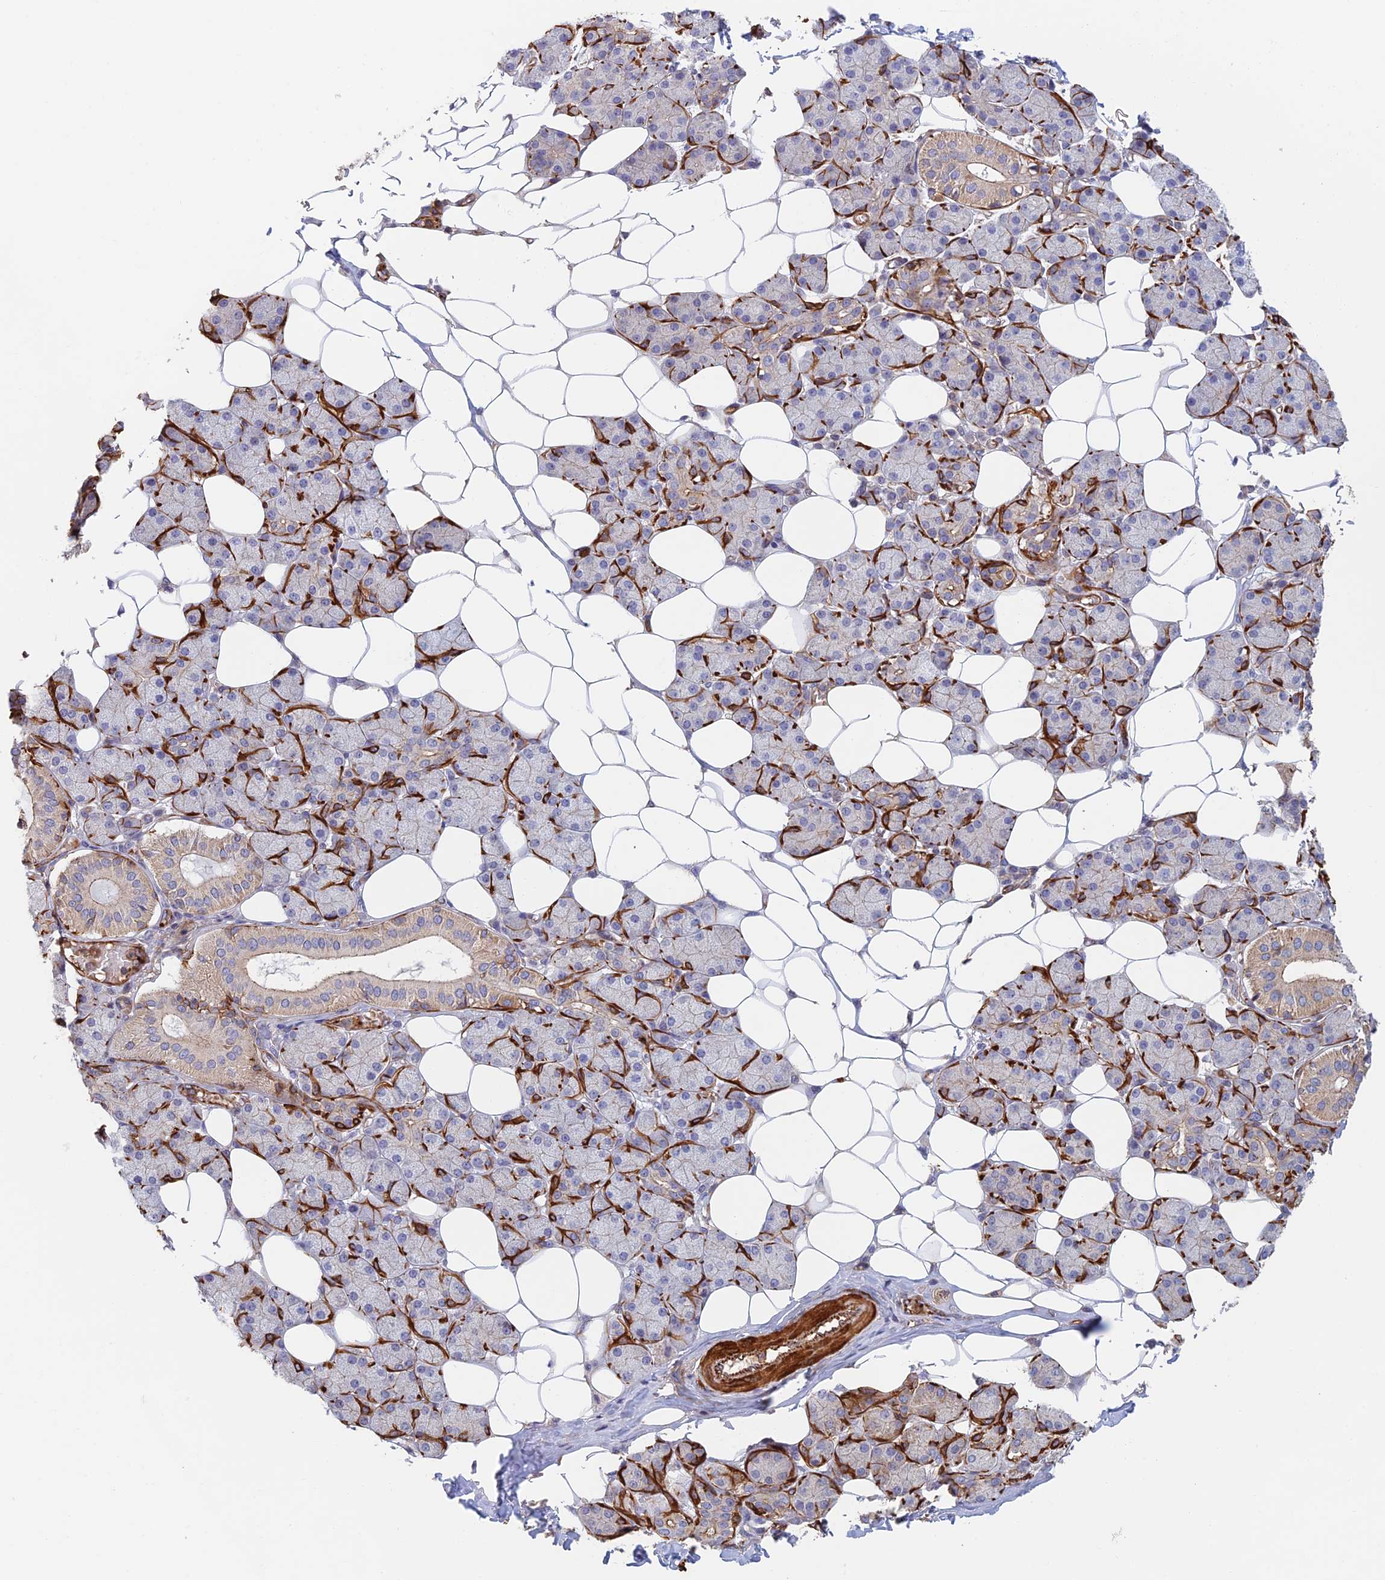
{"staining": {"intensity": "strong", "quantity": "<25%", "location": "cytoplasmic/membranous"}, "tissue": "salivary gland", "cell_type": "Glandular cells", "image_type": "normal", "snomed": [{"axis": "morphology", "description": "Normal tissue, NOS"}, {"axis": "topography", "description": "Salivary gland"}], "caption": "Salivary gland stained with a brown dye reveals strong cytoplasmic/membranous positive expression in about <25% of glandular cells.", "gene": "PAK4", "patient": {"sex": "female", "age": 33}}